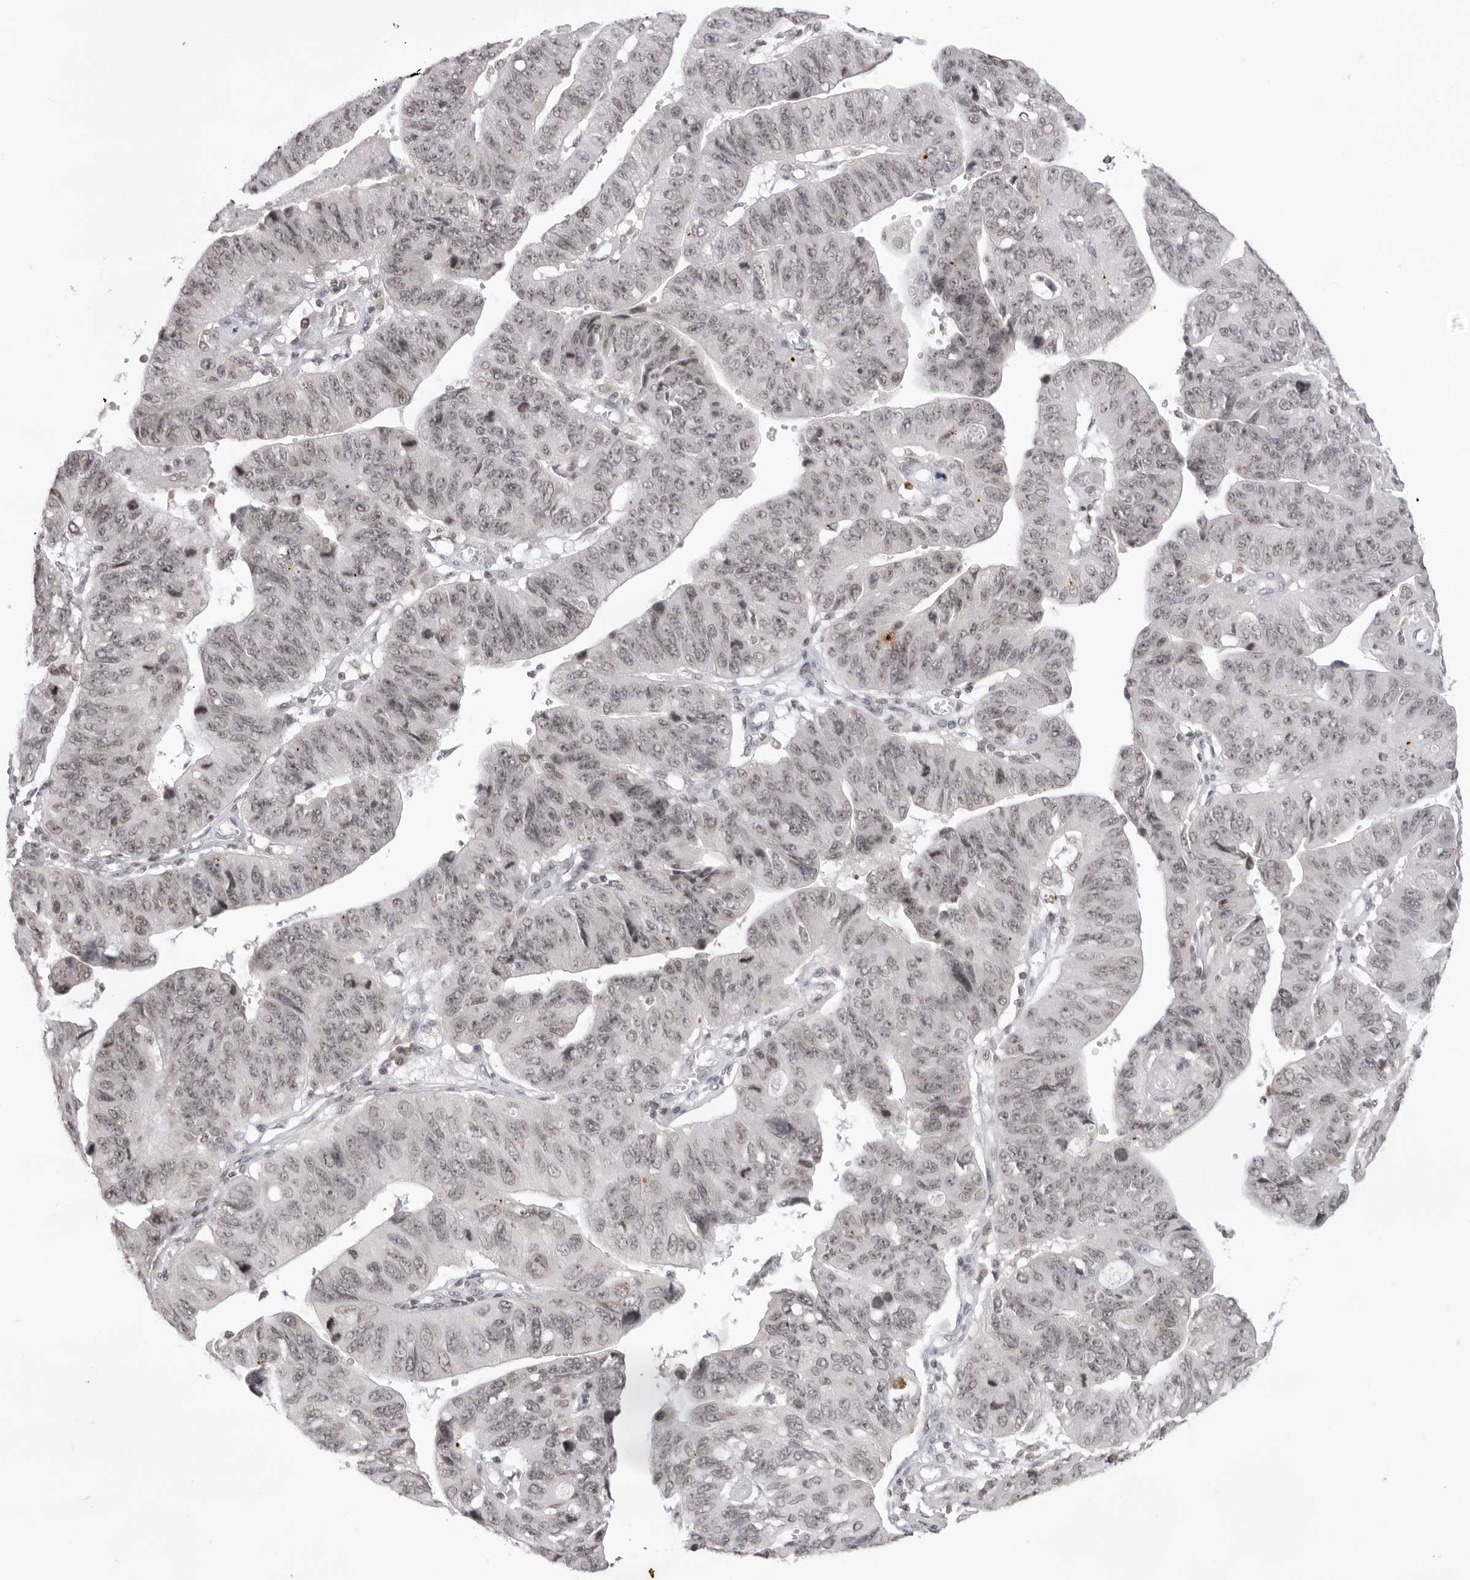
{"staining": {"intensity": "weak", "quantity": "25%-75%", "location": "nuclear"}, "tissue": "stomach cancer", "cell_type": "Tumor cells", "image_type": "cancer", "snomed": [{"axis": "morphology", "description": "Adenocarcinoma, NOS"}, {"axis": "topography", "description": "Stomach"}], "caption": "This image demonstrates IHC staining of human stomach cancer, with low weak nuclear expression in about 25%-75% of tumor cells.", "gene": "NTM", "patient": {"sex": "male", "age": 59}}